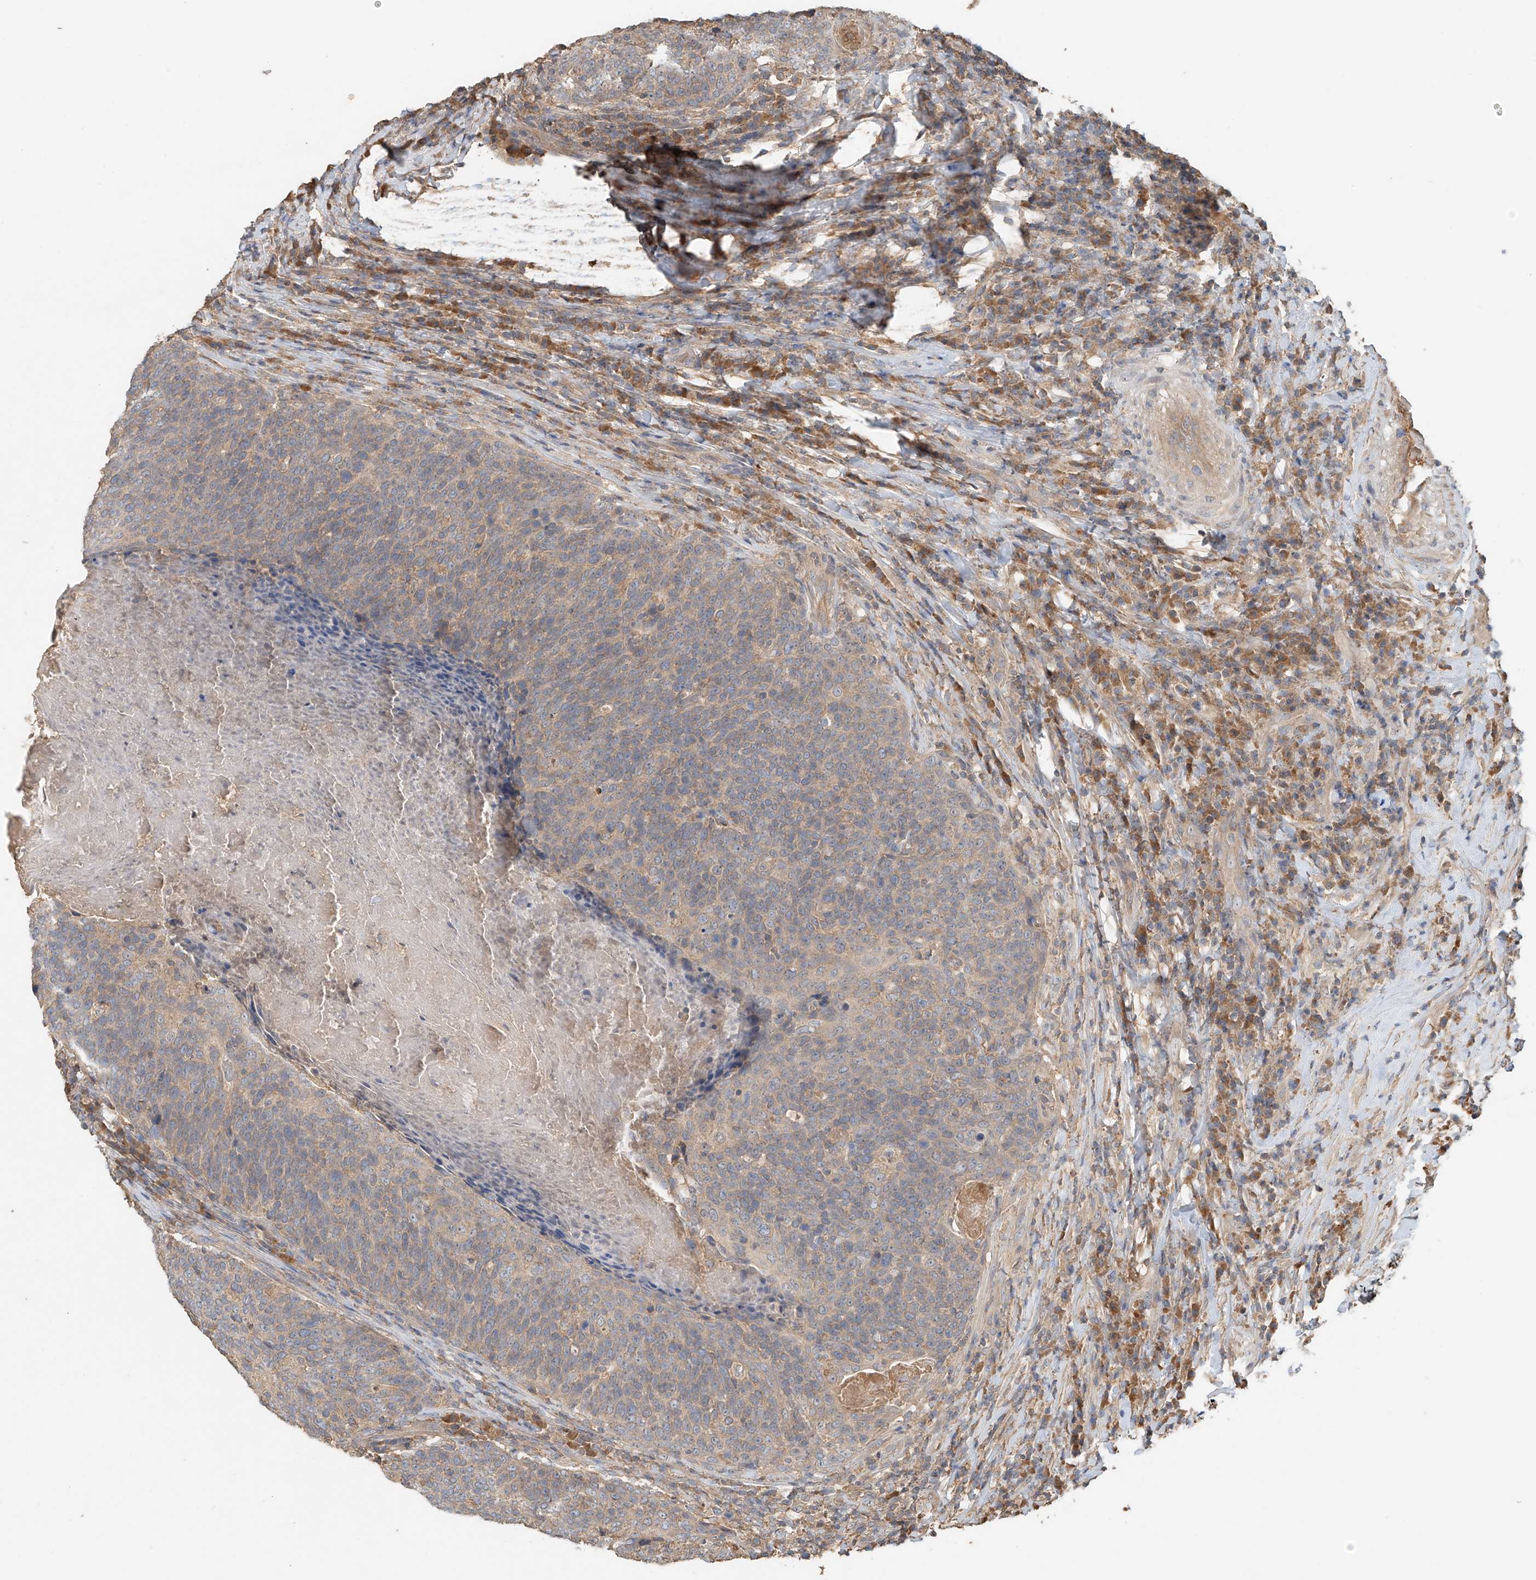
{"staining": {"intensity": "weak", "quantity": ">75%", "location": "cytoplasmic/membranous"}, "tissue": "head and neck cancer", "cell_type": "Tumor cells", "image_type": "cancer", "snomed": [{"axis": "morphology", "description": "Squamous cell carcinoma, NOS"}, {"axis": "morphology", "description": "Squamous cell carcinoma, metastatic, NOS"}, {"axis": "topography", "description": "Lymph node"}, {"axis": "topography", "description": "Head-Neck"}], "caption": "Tumor cells demonstrate low levels of weak cytoplasmic/membranous staining in approximately >75% of cells in human squamous cell carcinoma (head and neck).", "gene": "GNB1L", "patient": {"sex": "male", "age": 62}}